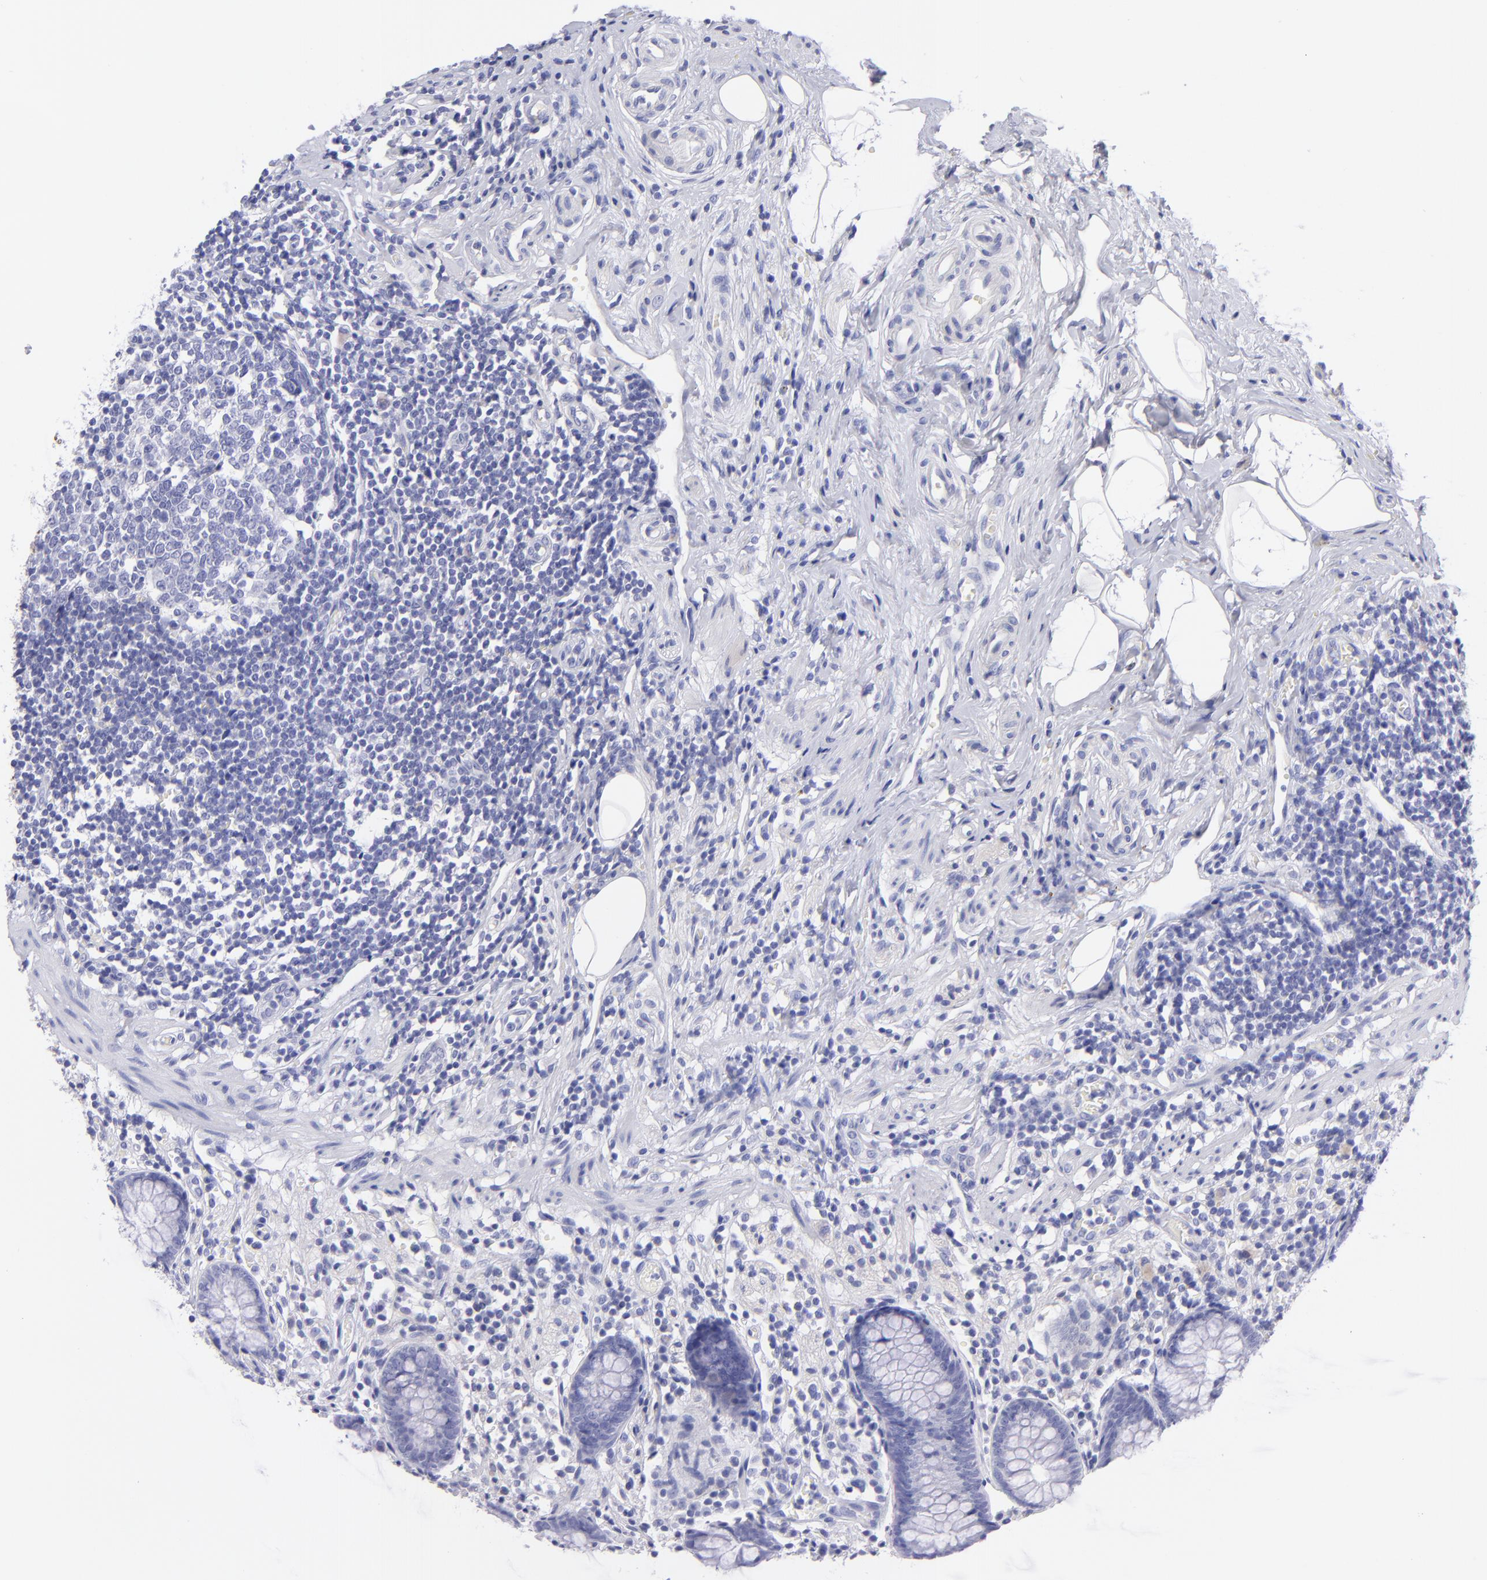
{"staining": {"intensity": "negative", "quantity": "none", "location": "none"}, "tissue": "appendix", "cell_type": "Glandular cells", "image_type": "normal", "snomed": [{"axis": "morphology", "description": "Normal tissue, NOS"}, {"axis": "topography", "description": "Appendix"}], "caption": "IHC photomicrograph of normal appendix: human appendix stained with DAB (3,3'-diaminobenzidine) reveals no significant protein expression in glandular cells.", "gene": "CNP", "patient": {"sex": "male", "age": 38}}